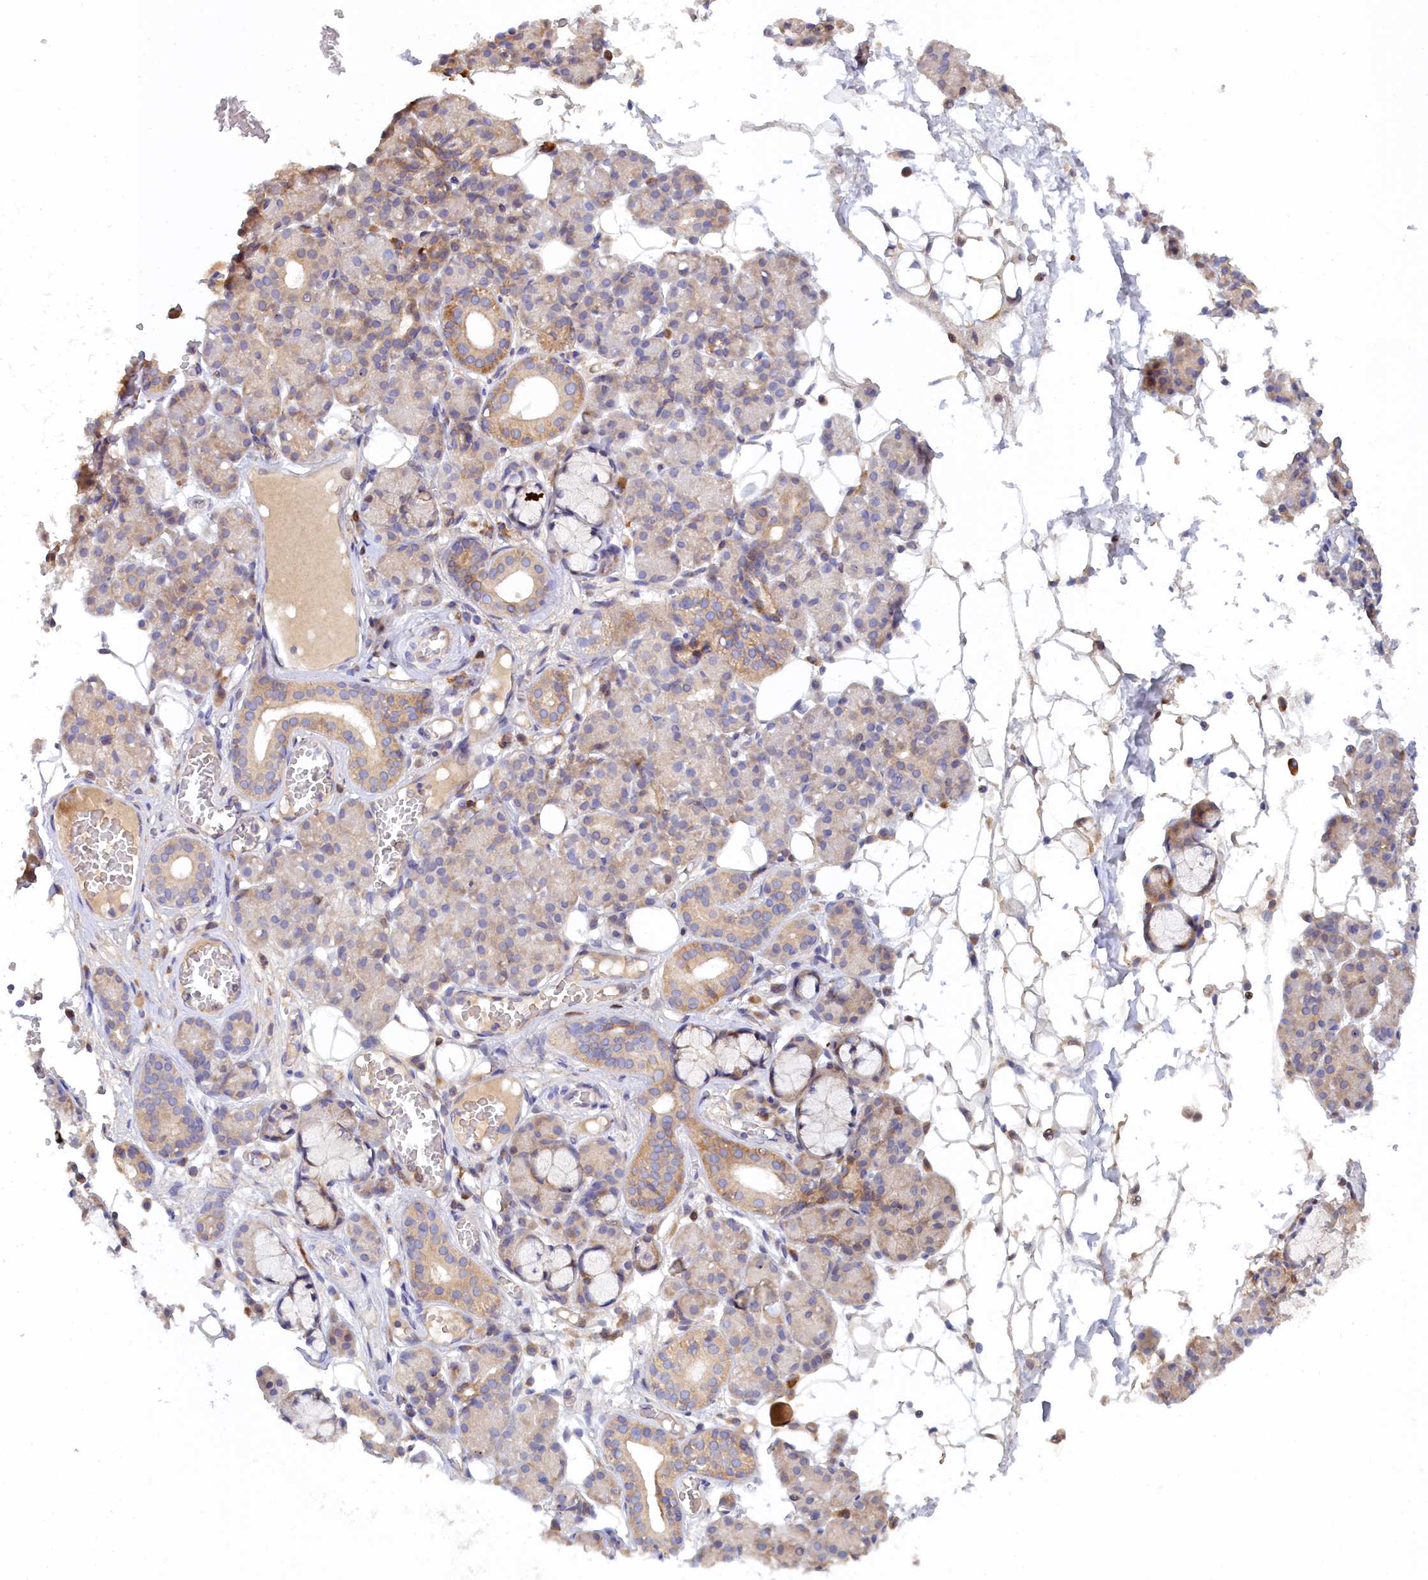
{"staining": {"intensity": "moderate", "quantity": "<25%", "location": "cytoplasmic/membranous"}, "tissue": "salivary gland", "cell_type": "Glandular cells", "image_type": "normal", "snomed": [{"axis": "morphology", "description": "Normal tissue, NOS"}, {"axis": "topography", "description": "Salivary gland"}], "caption": "A brown stain shows moderate cytoplasmic/membranous positivity of a protein in glandular cells of benign salivary gland. (DAB (3,3'-diaminobenzidine) = brown stain, brightfield microscopy at high magnification).", "gene": "SPATA5L1", "patient": {"sex": "male", "age": 63}}